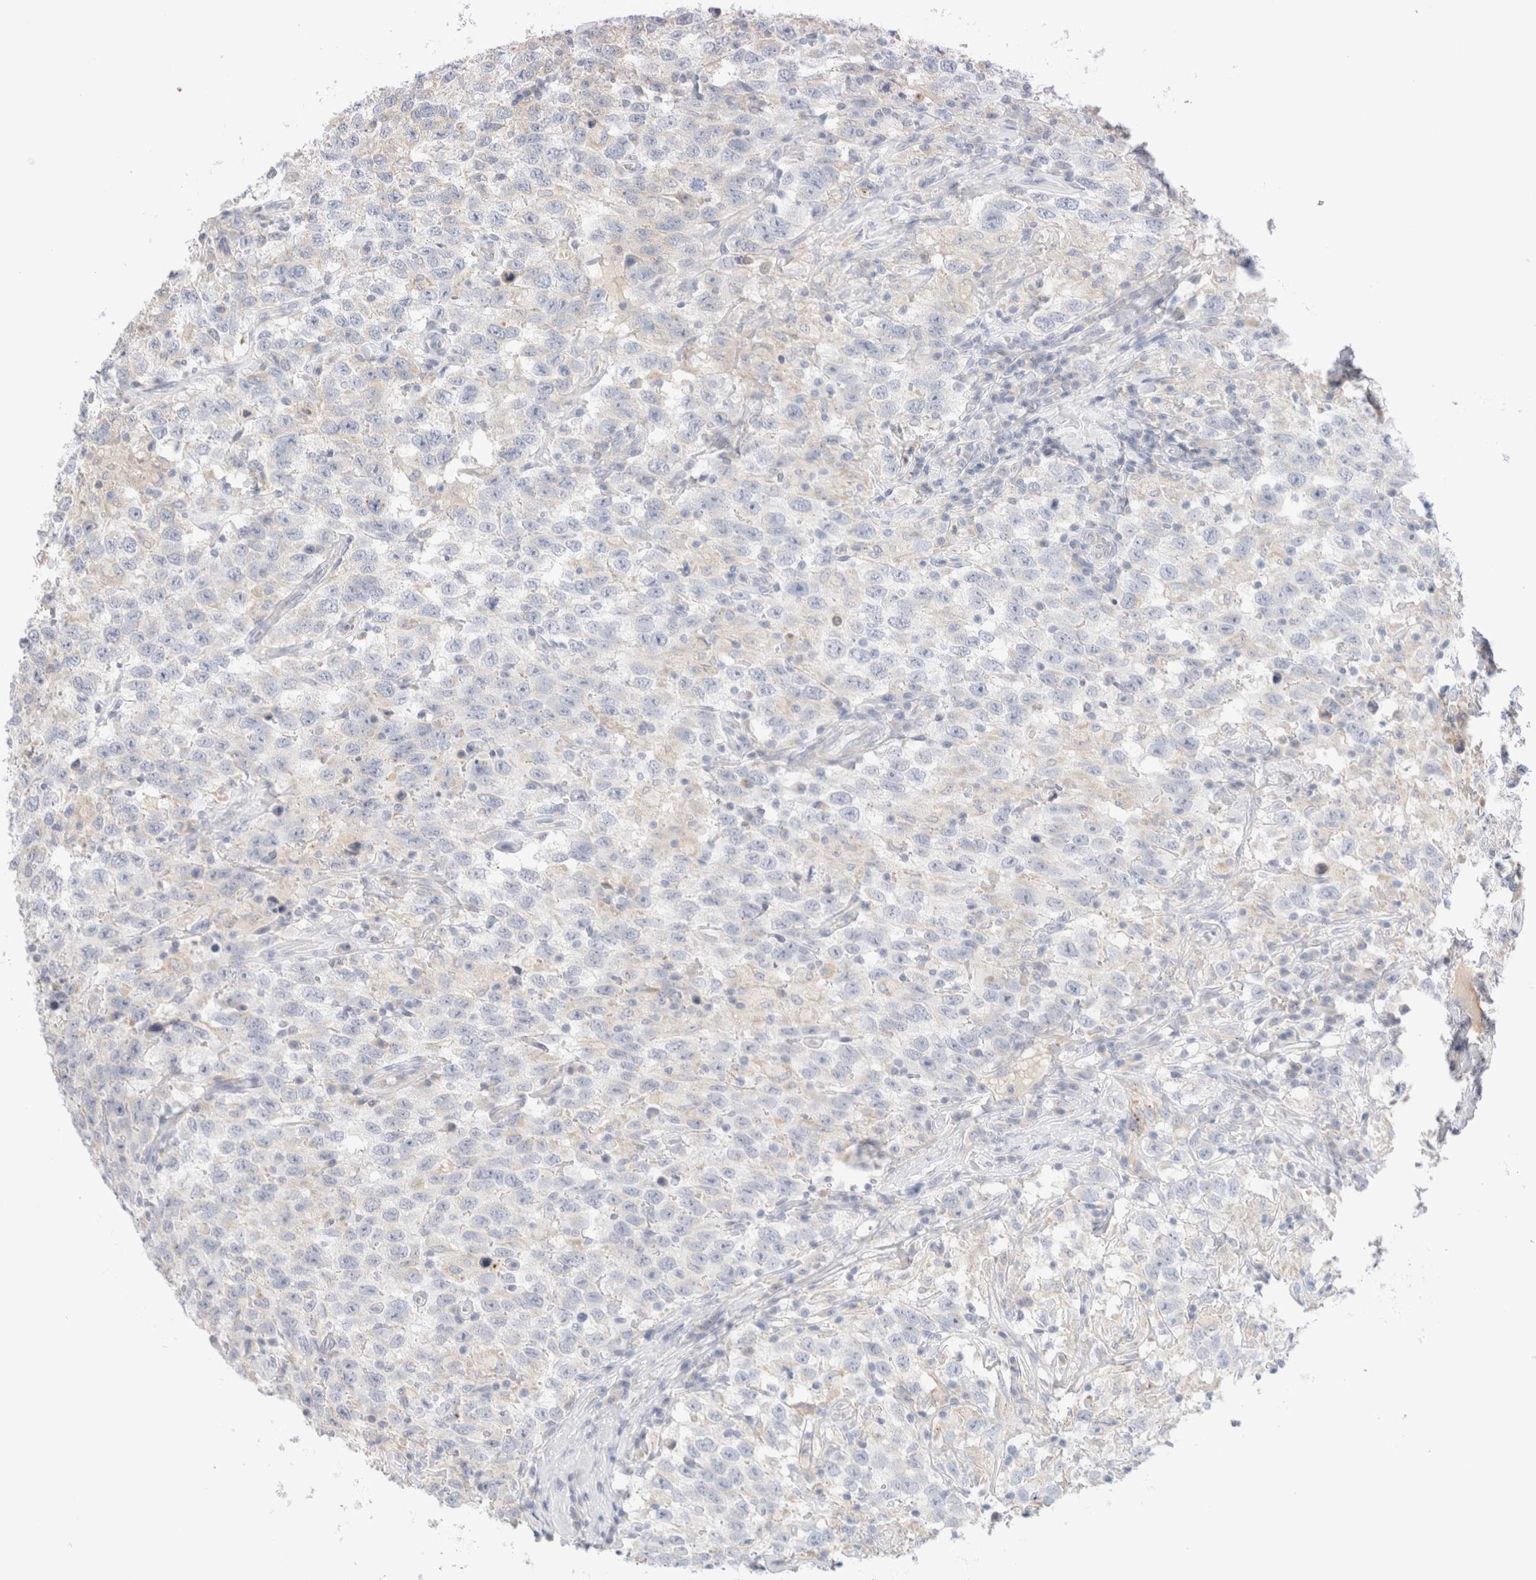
{"staining": {"intensity": "negative", "quantity": "none", "location": "none"}, "tissue": "testis cancer", "cell_type": "Tumor cells", "image_type": "cancer", "snomed": [{"axis": "morphology", "description": "Seminoma, NOS"}, {"axis": "topography", "description": "Testis"}], "caption": "A photomicrograph of testis cancer stained for a protein displays no brown staining in tumor cells.", "gene": "HEXD", "patient": {"sex": "male", "age": 41}}